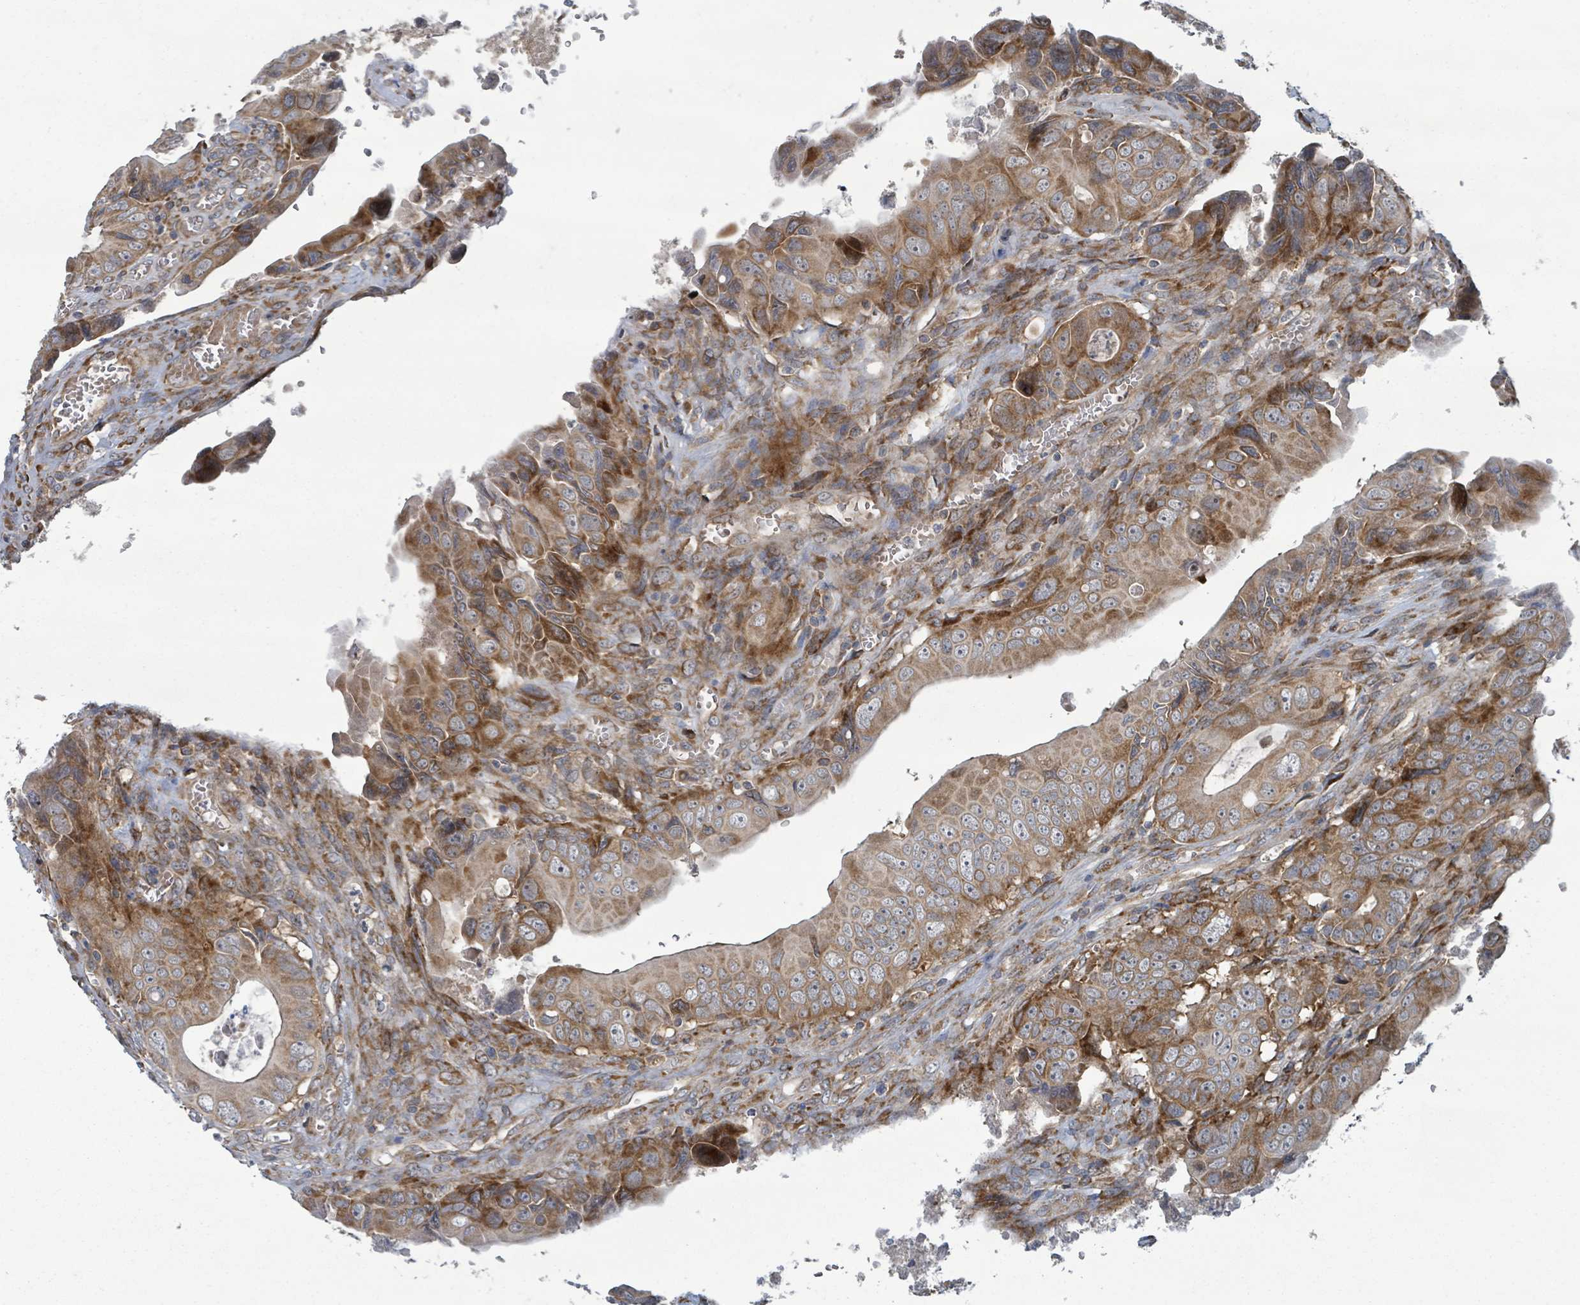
{"staining": {"intensity": "moderate", "quantity": ">75%", "location": "cytoplasmic/membranous"}, "tissue": "colorectal cancer", "cell_type": "Tumor cells", "image_type": "cancer", "snomed": [{"axis": "morphology", "description": "Adenocarcinoma, NOS"}, {"axis": "topography", "description": "Rectum"}], "caption": "Protein expression analysis of human colorectal cancer (adenocarcinoma) reveals moderate cytoplasmic/membranous positivity in about >75% of tumor cells.", "gene": "OR51E1", "patient": {"sex": "female", "age": 78}}